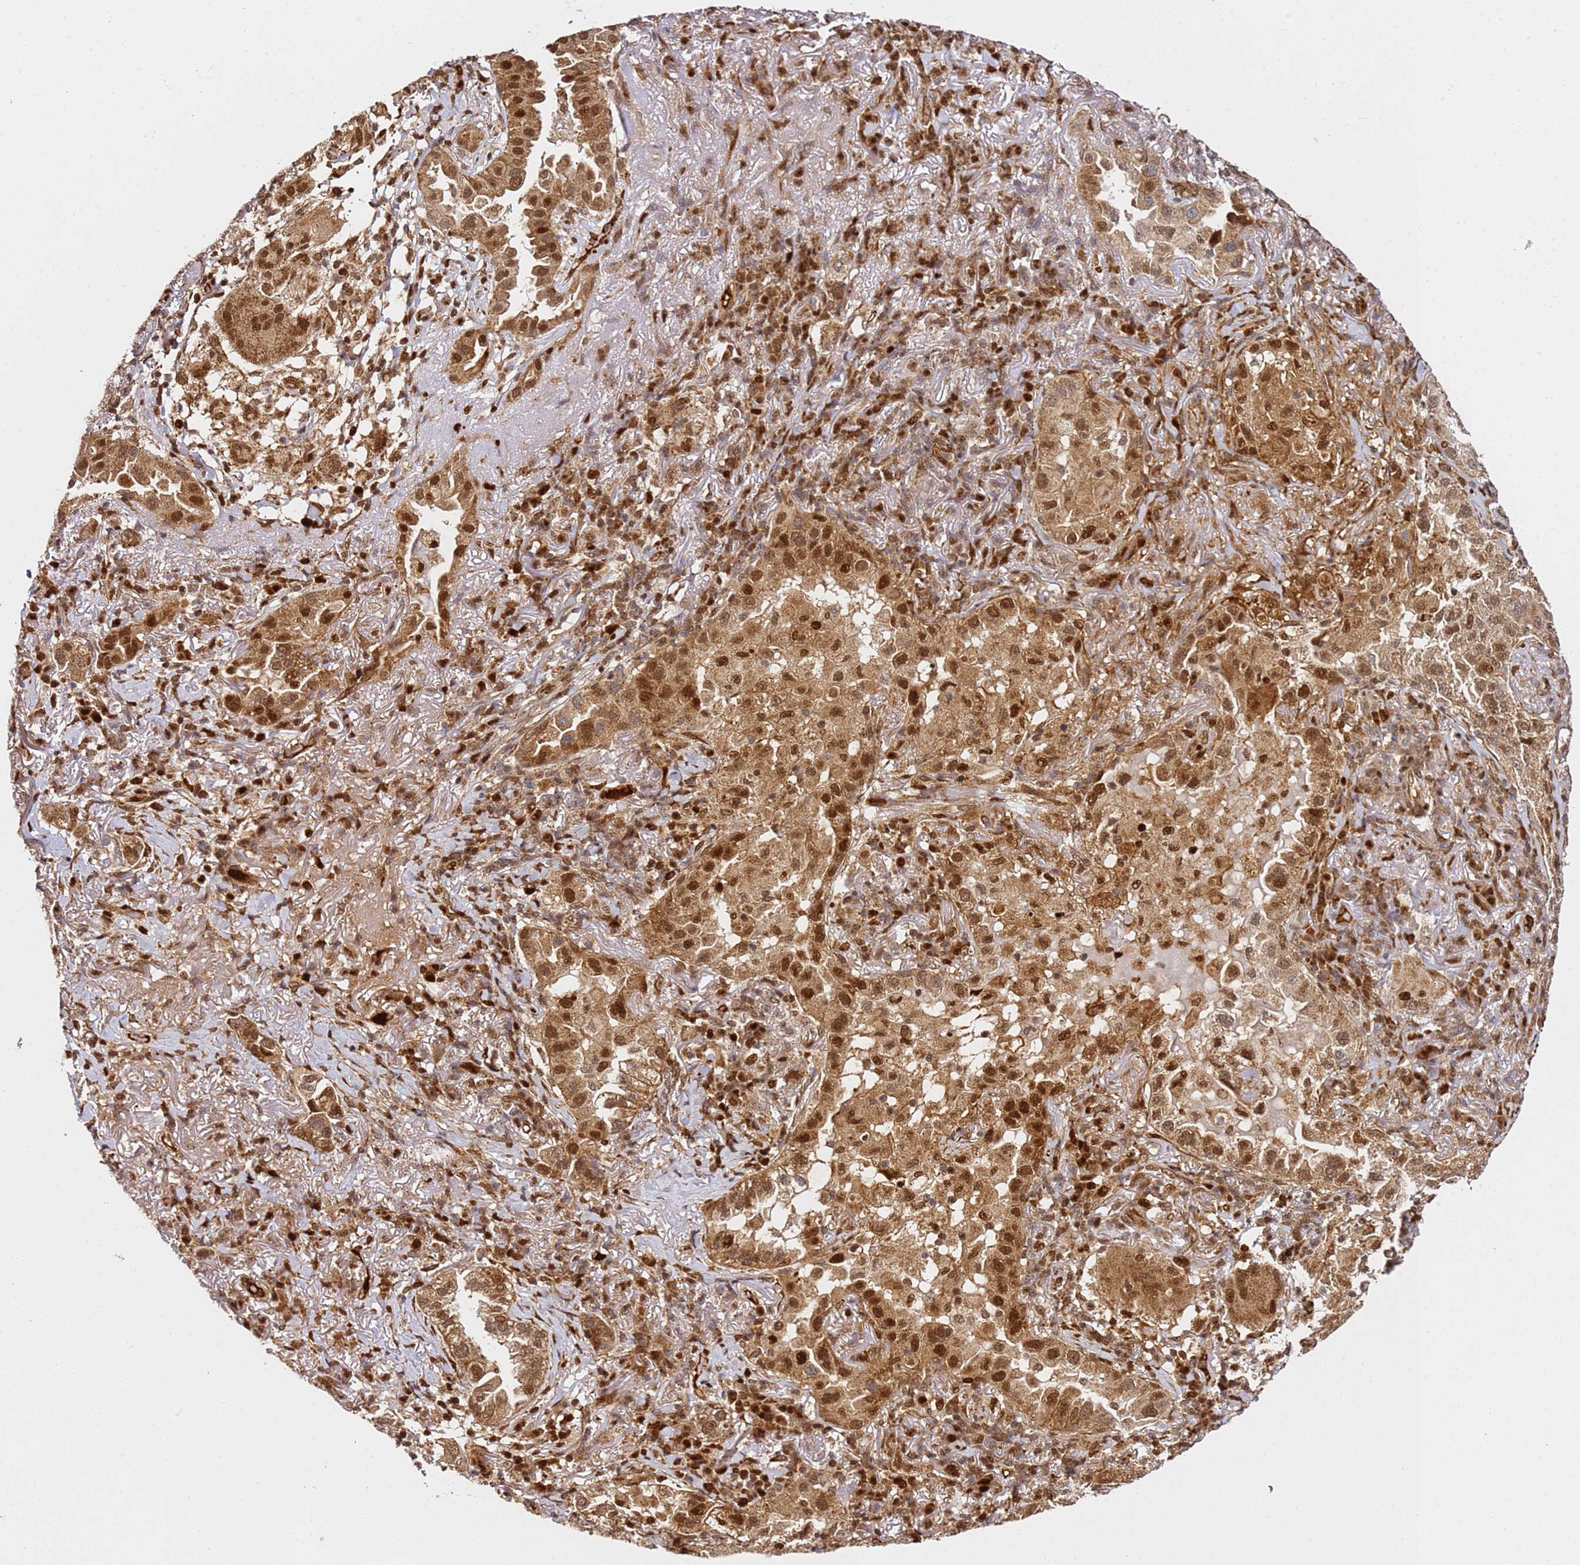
{"staining": {"intensity": "moderate", "quantity": ">75%", "location": "cytoplasmic/membranous,nuclear"}, "tissue": "lung cancer", "cell_type": "Tumor cells", "image_type": "cancer", "snomed": [{"axis": "morphology", "description": "Adenocarcinoma, NOS"}, {"axis": "topography", "description": "Lung"}], "caption": "Immunohistochemical staining of lung adenocarcinoma reveals medium levels of moderate cytoplasmic/membranous and nuclear positivity in about >75% of tumor cells.", "gene": "SMOX", "patient": {"sex": "female", "age": 69}}